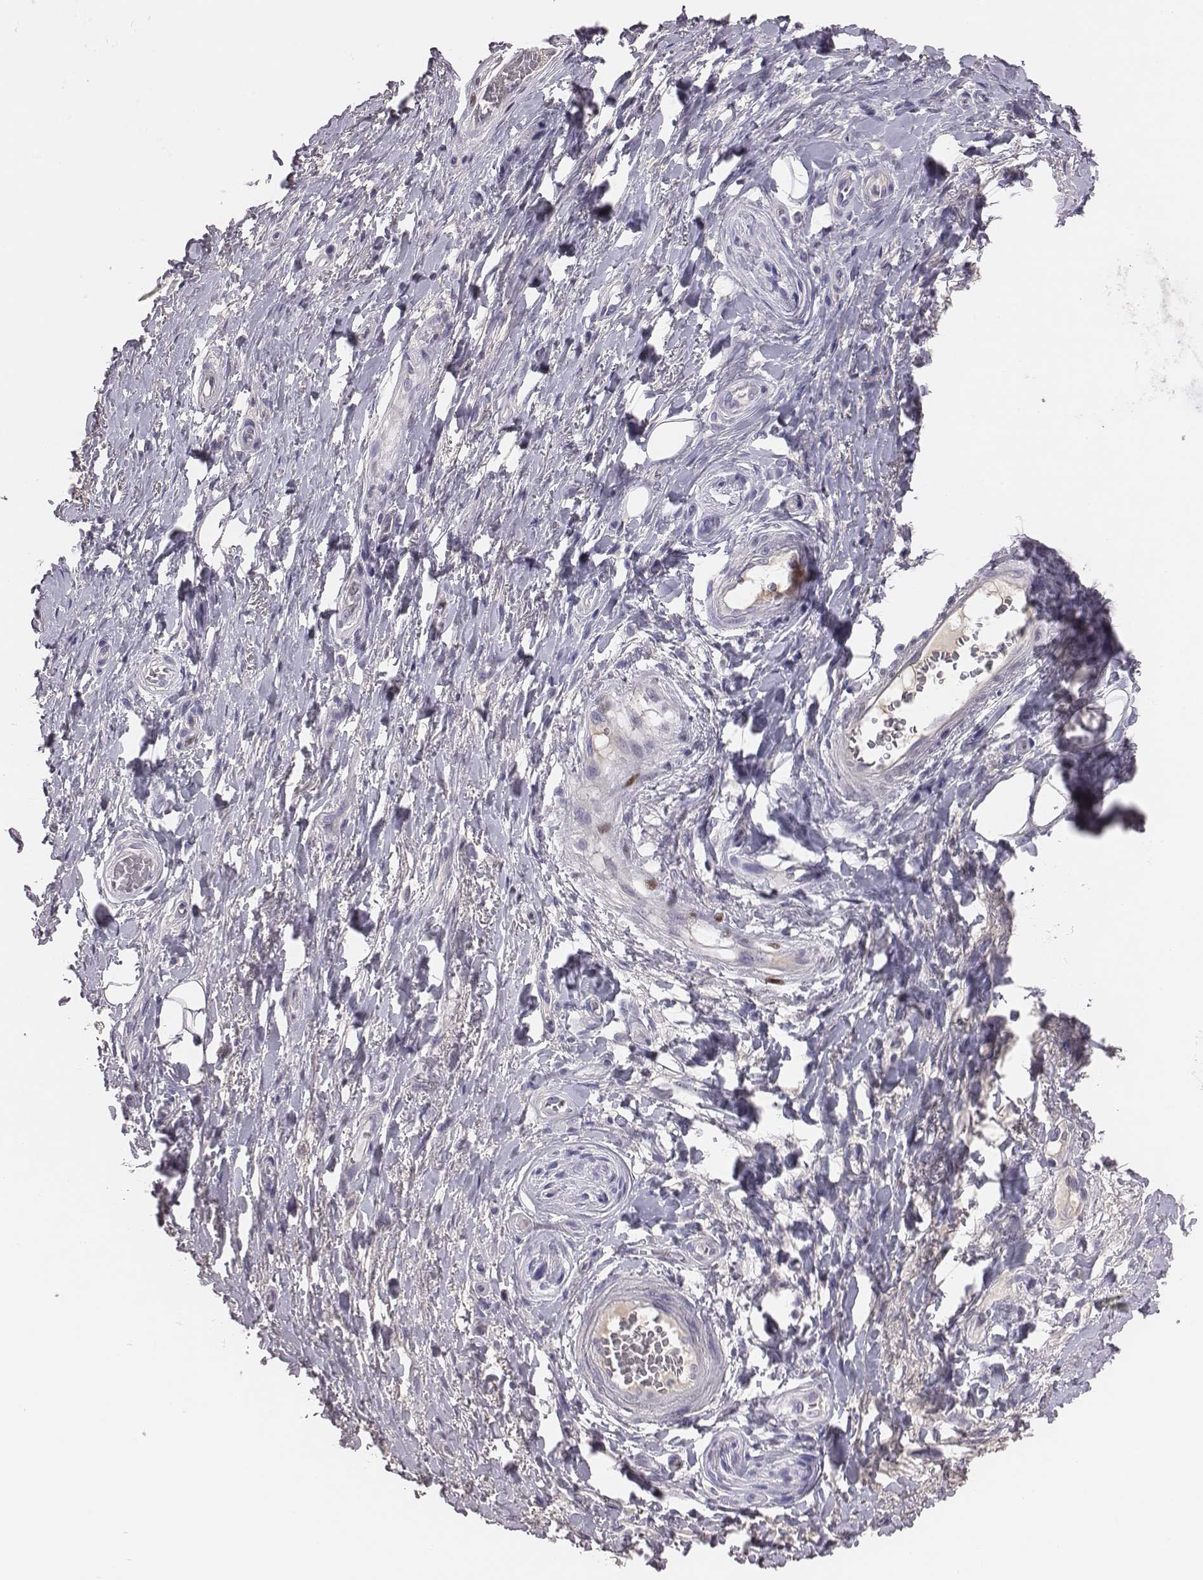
{"staining": {"intensity": "negative", "quantity": "none", "location": "none"}, "tissue": "adipose tissue", "cell_type": "Adipocytes", "image_type": "normal", "snomed": [{"axis": "morphology", "description": "Normal tissue, NOS"}, {"axis": "topography", "description": "Anal"}, {"axis": "topography", "description": "Peripheral nerve tissue"}], "caption": "A high-resolution photomicrograph shows immunohistochemistry staining of normal adipose tissue, which exhibits no significant positivity in adipocytes. The staining is performed using DAB (3,3'-diaminobenzidine) brown chromogen with nuclei counter-stained in using hematoxylin.", "gene": "EN1", "patient": {"sex": "male", "age": 53}}